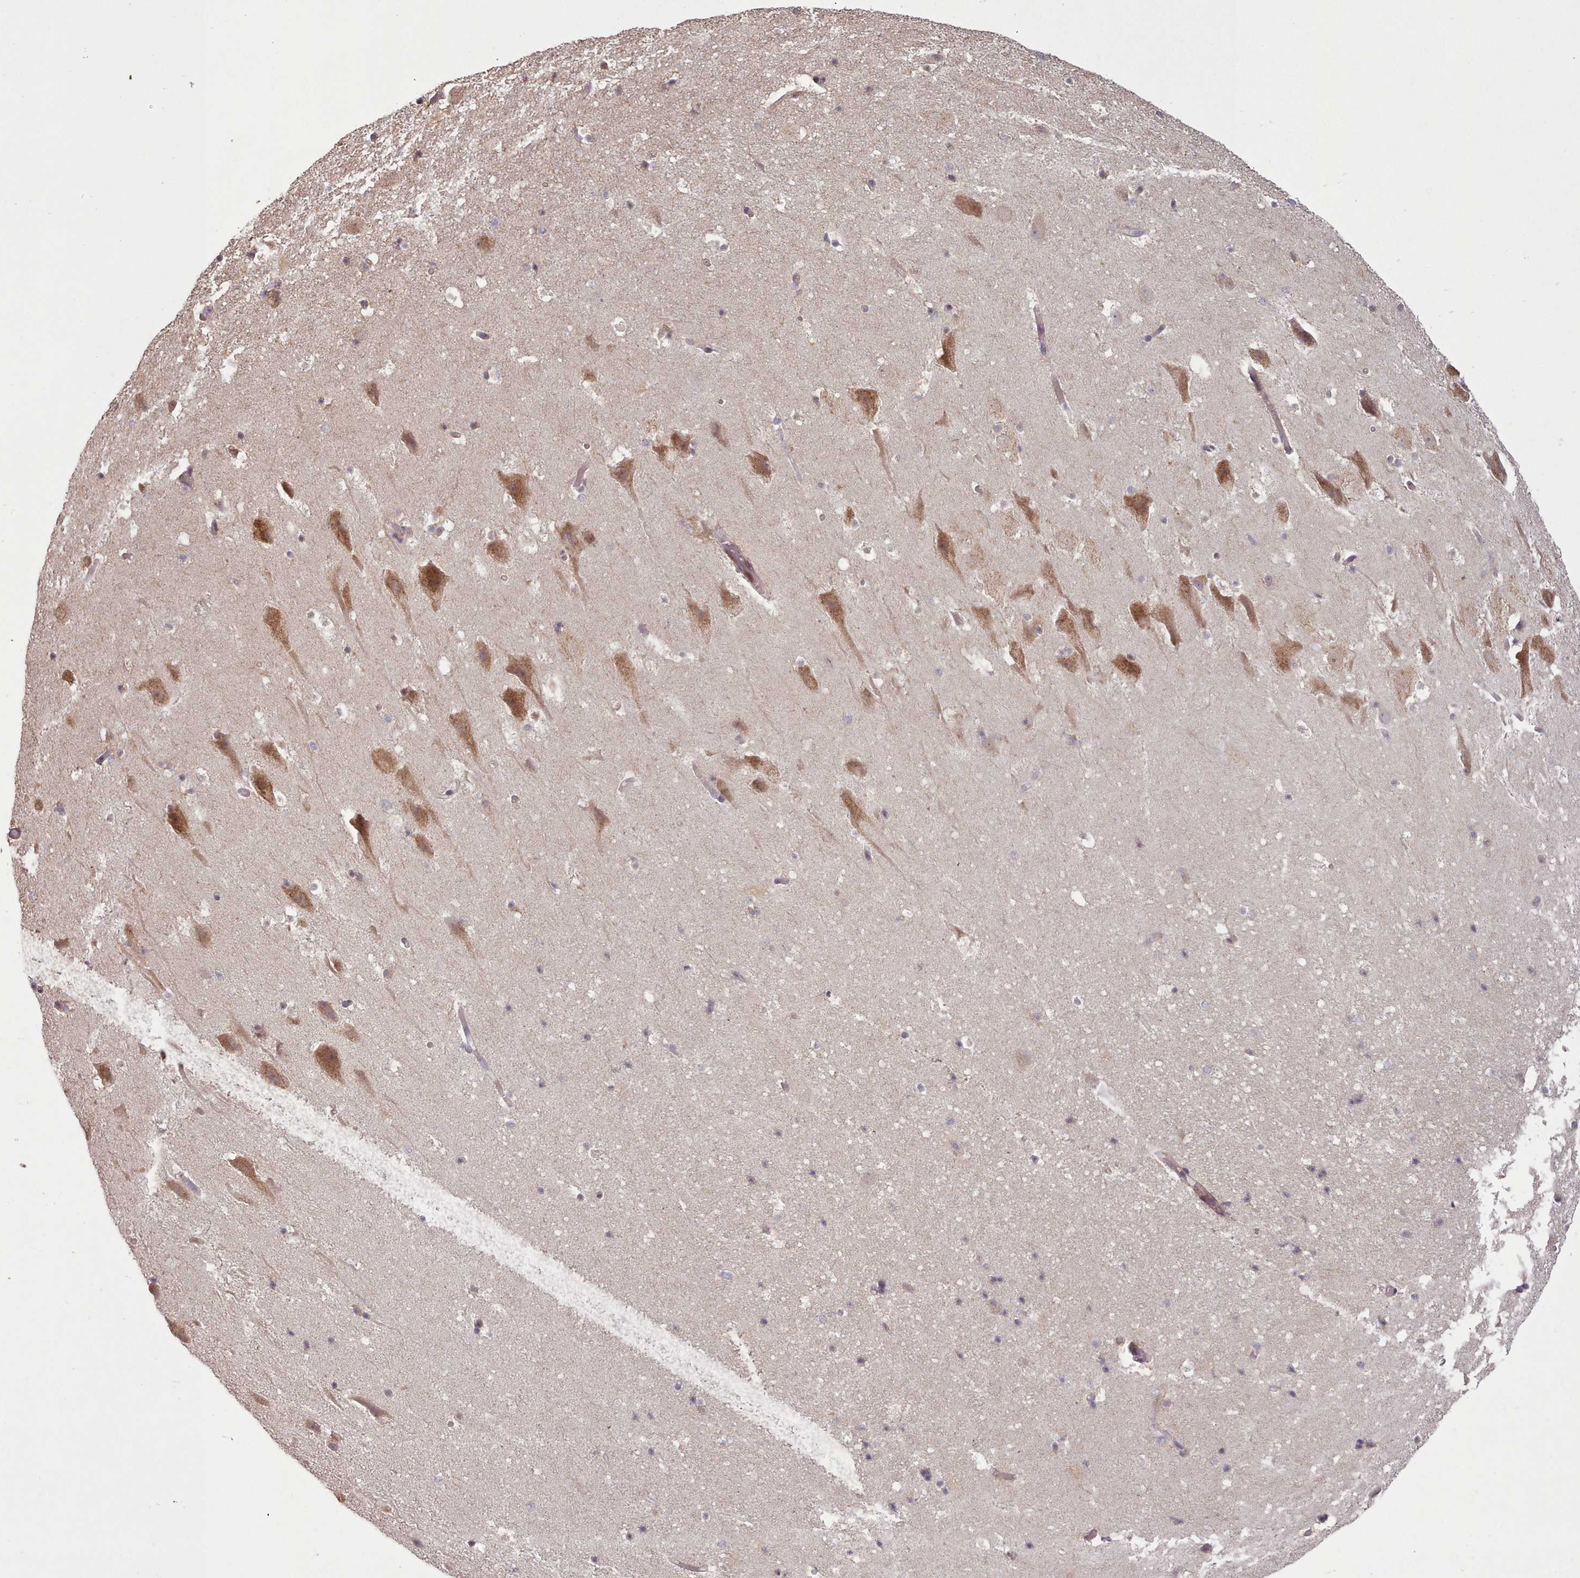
{"staining": {"intensity": "moderate", "quantity": "<25%", "location": "cytoplasmic/membranous"}, "tissue": "hippocampus", "cell_type": "Glial cells", "image_type": "normal", "snomed": [{"axis": "morphology", "description": "Normal tissue, NOS"}, {"axis": "topography", "description": "Hippocampus"}], "caption": "An immunohistochemistry photomicrograph of benign tissue is shown. Protein staining in brown highlights moderate cytoplasmic/membranous positivity in hippocampus within glial cells. (DAB IHC, brown staining for protein, blue staining for nuclei).", "gene": "CDC6", "patient": {"sex": "male", "age": 37}}